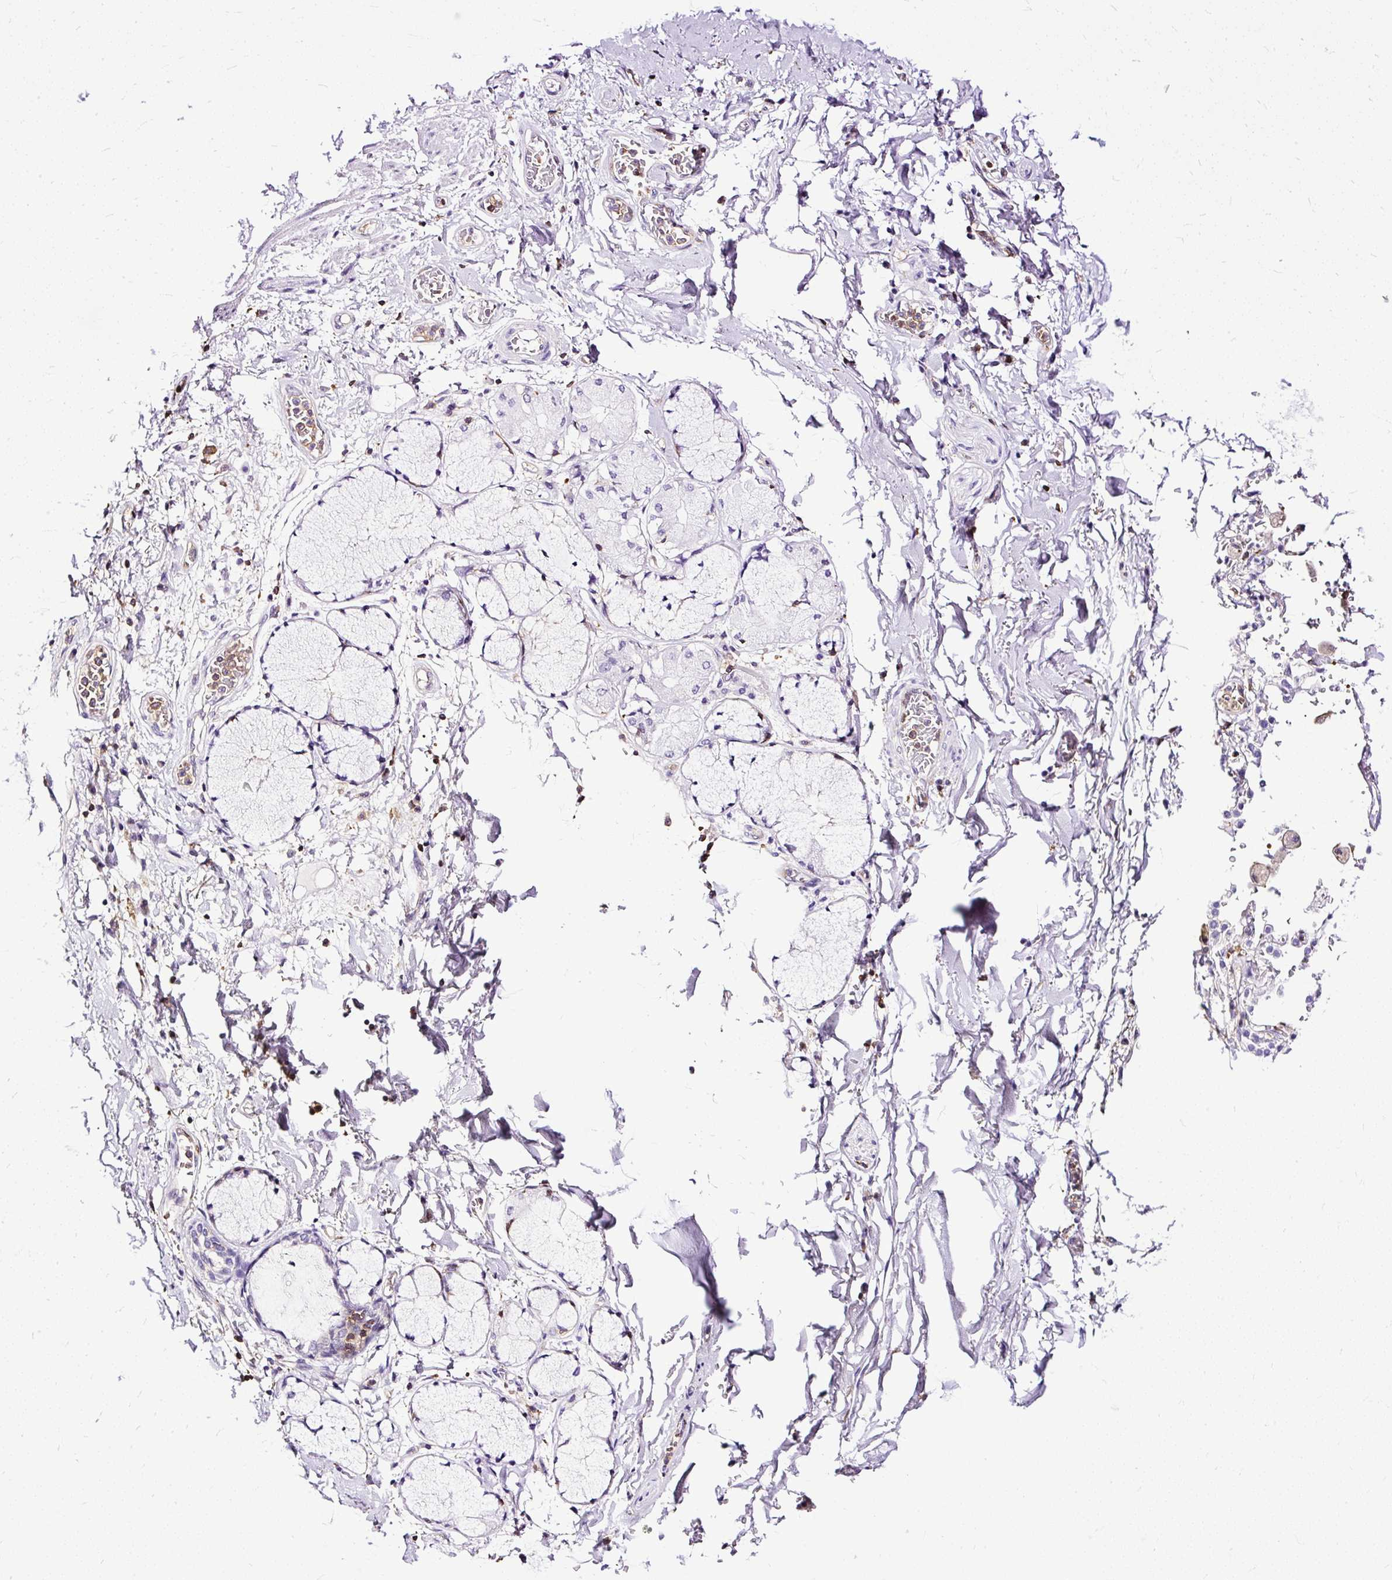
{"staining": {"intensity": "negative", "quantity": "none", "location": "none"}, "tissue": "adipose tissue", "cell_type": "Adipocytes", "image_type": "normal", "snomed": [{"axis": "morphology", "description": "Normal tissue, NOS"}, {"axis": "morphology", "description": "Degeneration, NOS"}, {"axis": "topography", "description": "Cartilage tissue"}, {"axis": "topography", "description": "Lung"}], "caption": "IHC image of normal human adipose tissue stained for a protein (brown), which displays no expression in adipocytes.", "gene": "TWF2", "patient": {"sex": "female", "age": 61}}